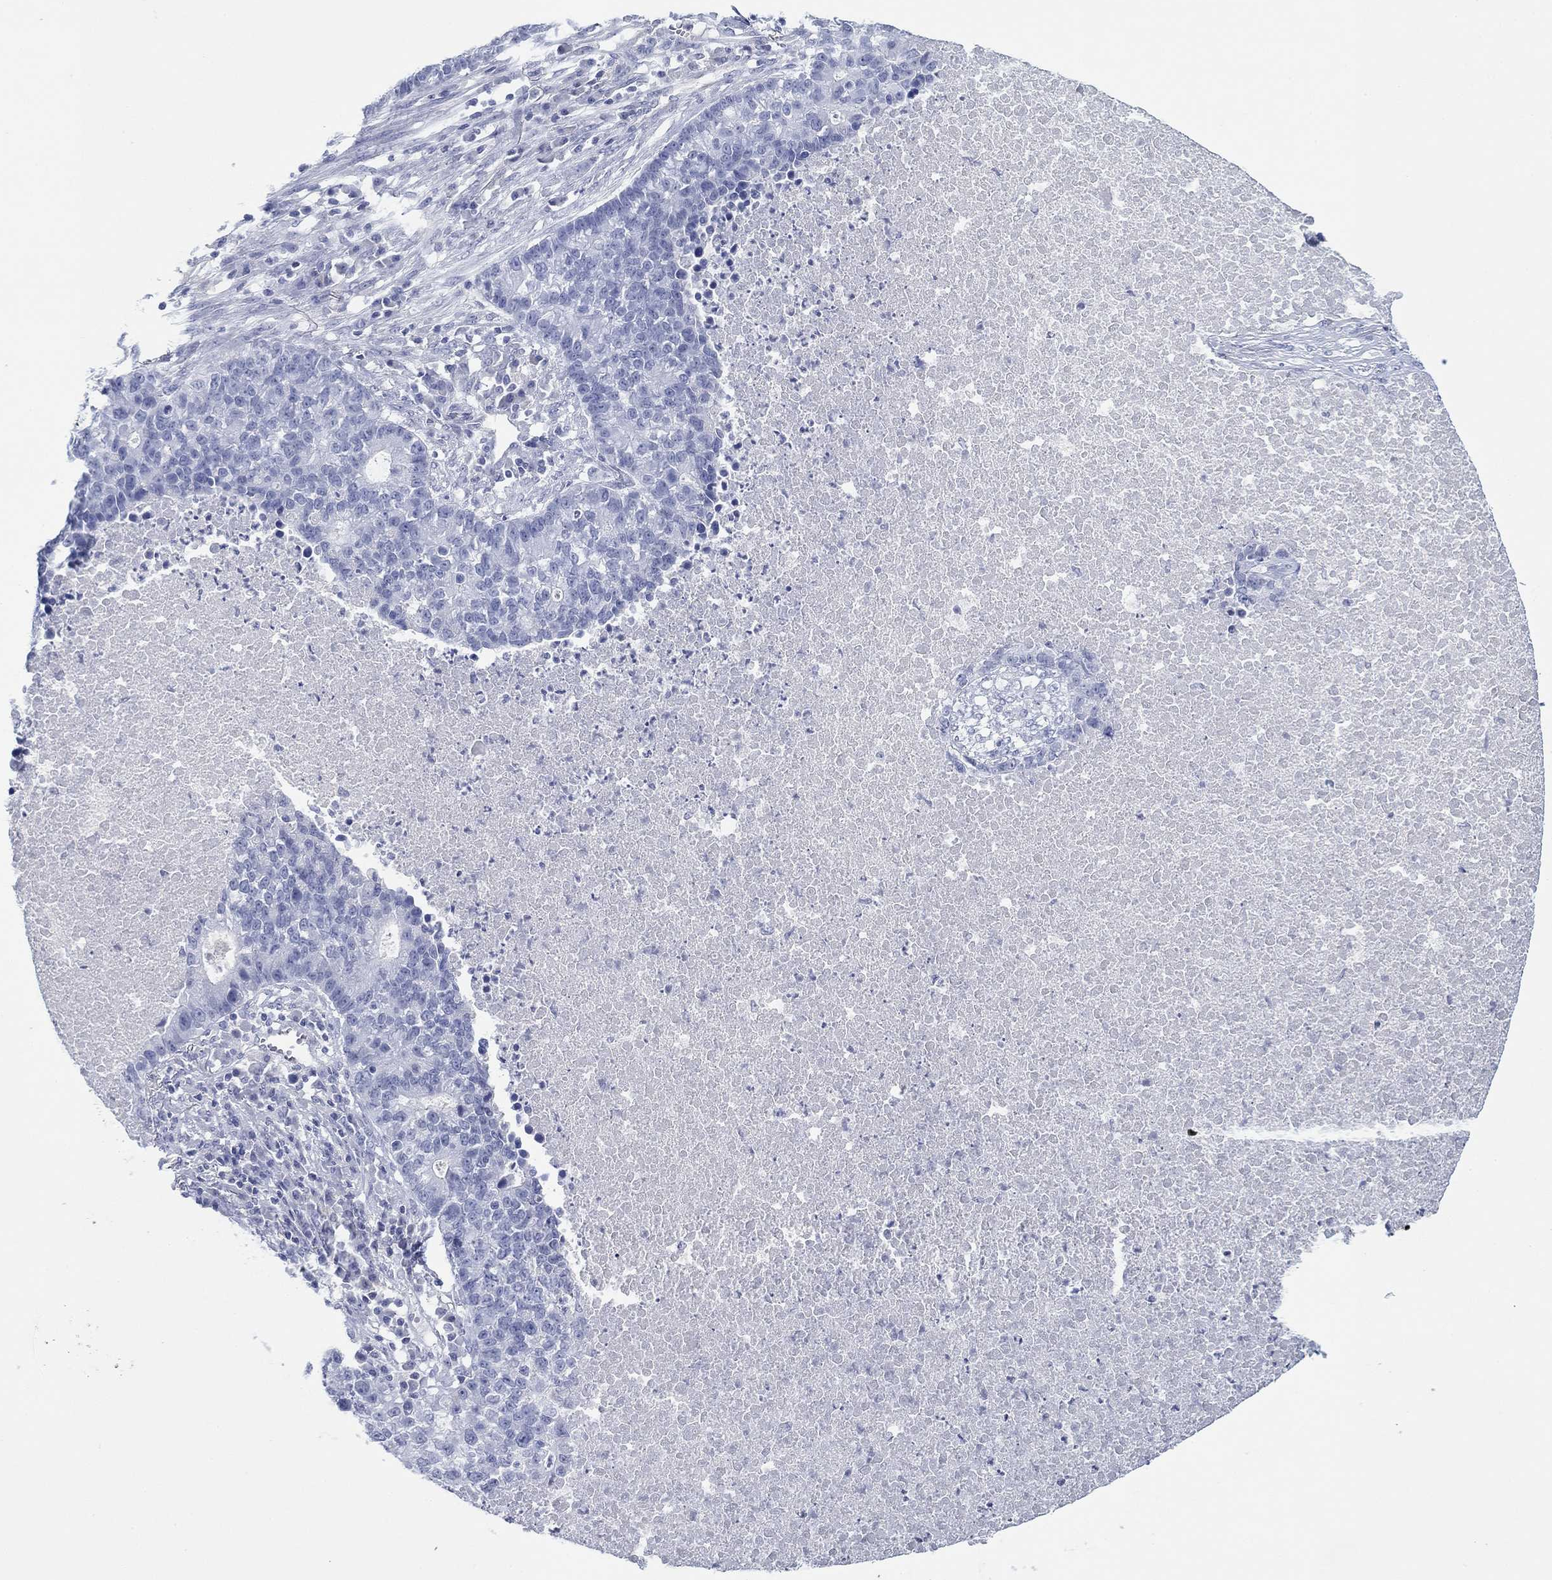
{"staining": {"intensity": "negative", "quantity": "none", "location": "none"}, "tissue": "lung cancer", "cell_type": "Tumor cells", "image_type": "cancer", "snomed": [{"axis": "morphology", "description": "Adenocarcinoma, NOS"}, {"axis": "topography", "description": "Lung"}], "caption": "High power microscopy histopathology image of an IHC histopathology image of adenocarcinoma (lung), revealing no significant staining in tumor cells.", "gene": "PDYN", "patient": {"sex": "male", "age": 57}}